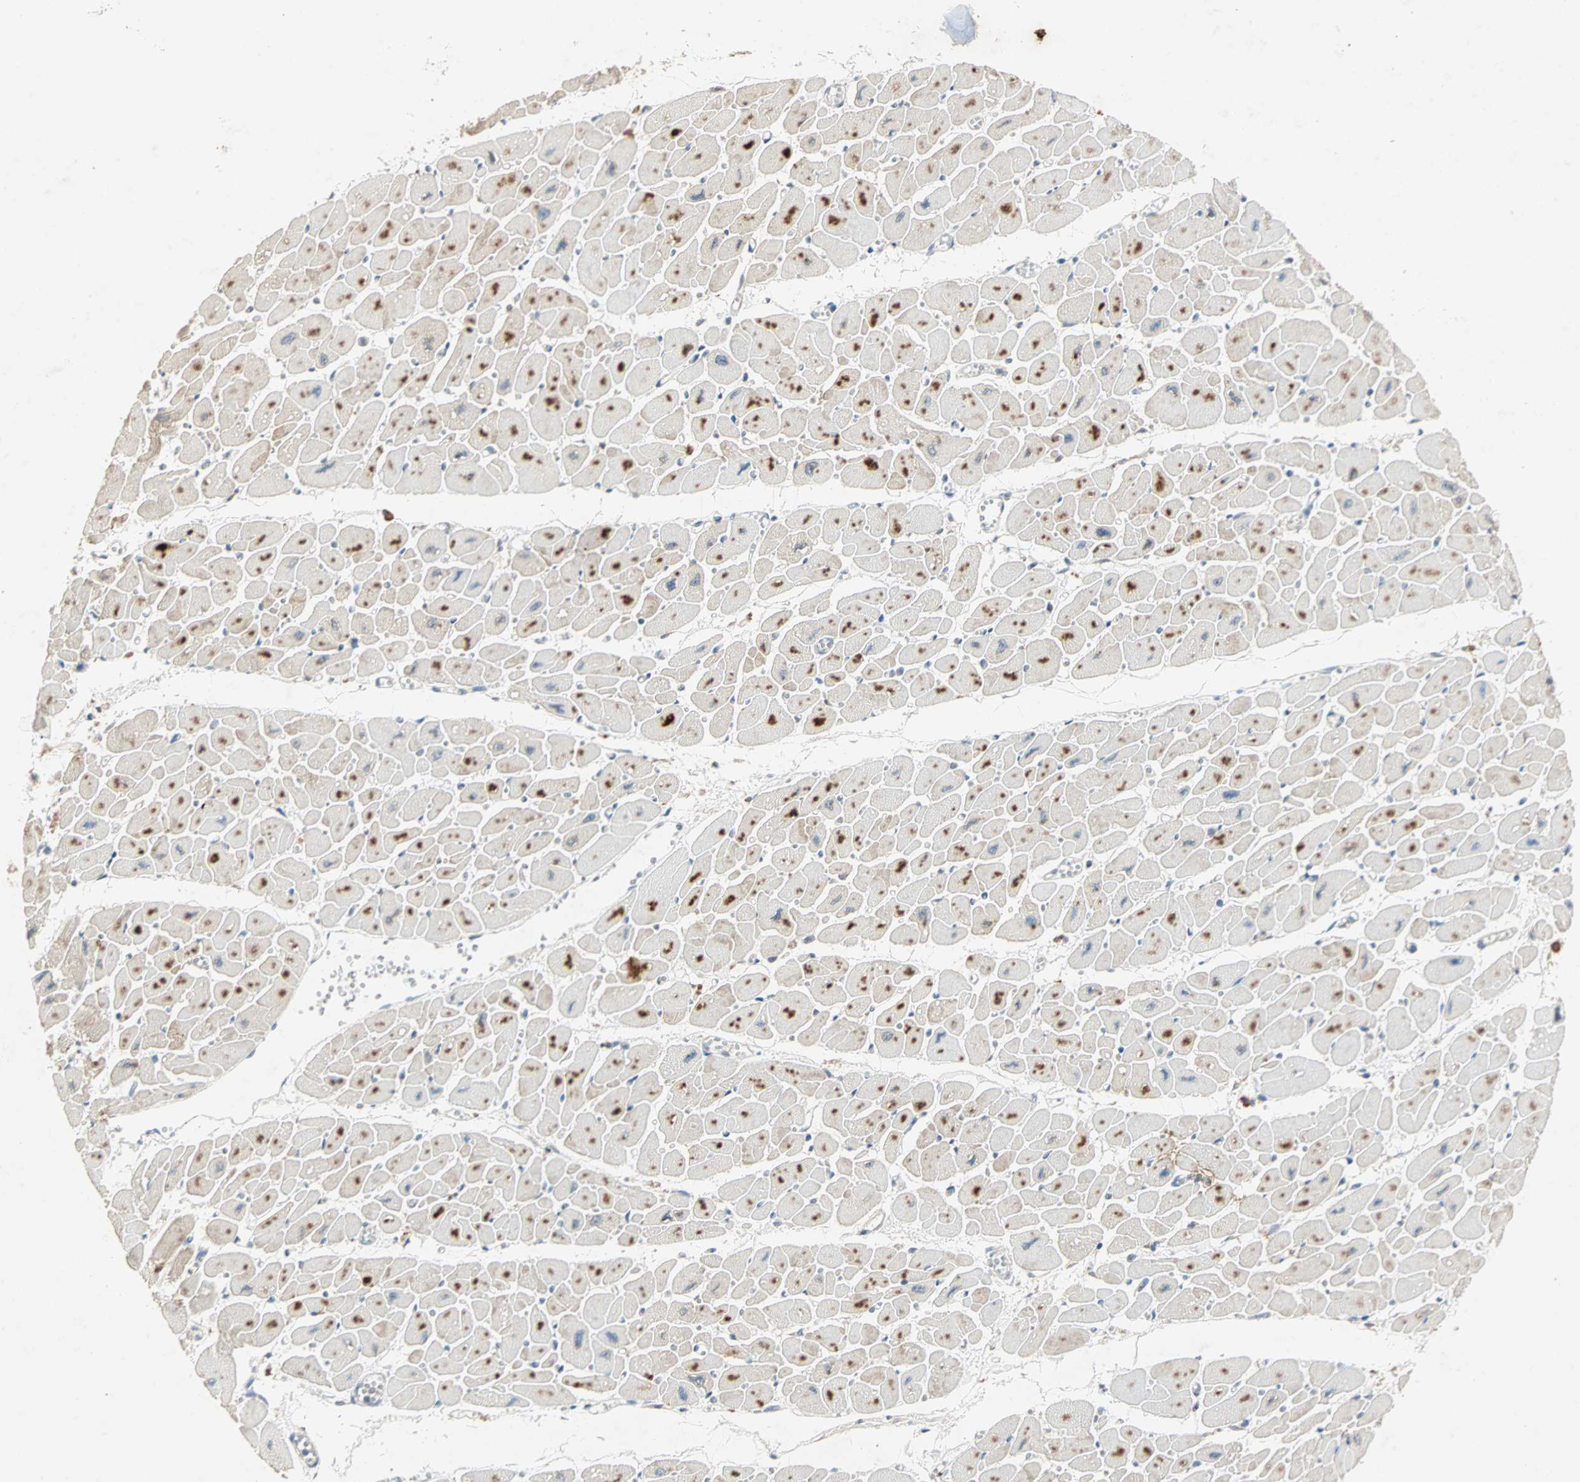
{"staining": {"intensity": "moderate", "quantity": "25%-75%", "location": "cytoplasmic/membranous"}, "tissue": "heart muscle", "cell_type": "Cardiomyocytes", "image_type": "normal", "snomed": [{"axis": "morphology", "description": "Normal tissue, NOS"}, {"axis": "topography", "description": "Heart"}], "caption": "Immunohistochemical staining of unremarkable heart muscle reveals 25%-75% levels of moderate cytoplasmic/membranous protein staining in approximately 25%-75% of cardiomyocytes.", "gene": "TTF2", "patient": {"sex": "female", "age": 54}}